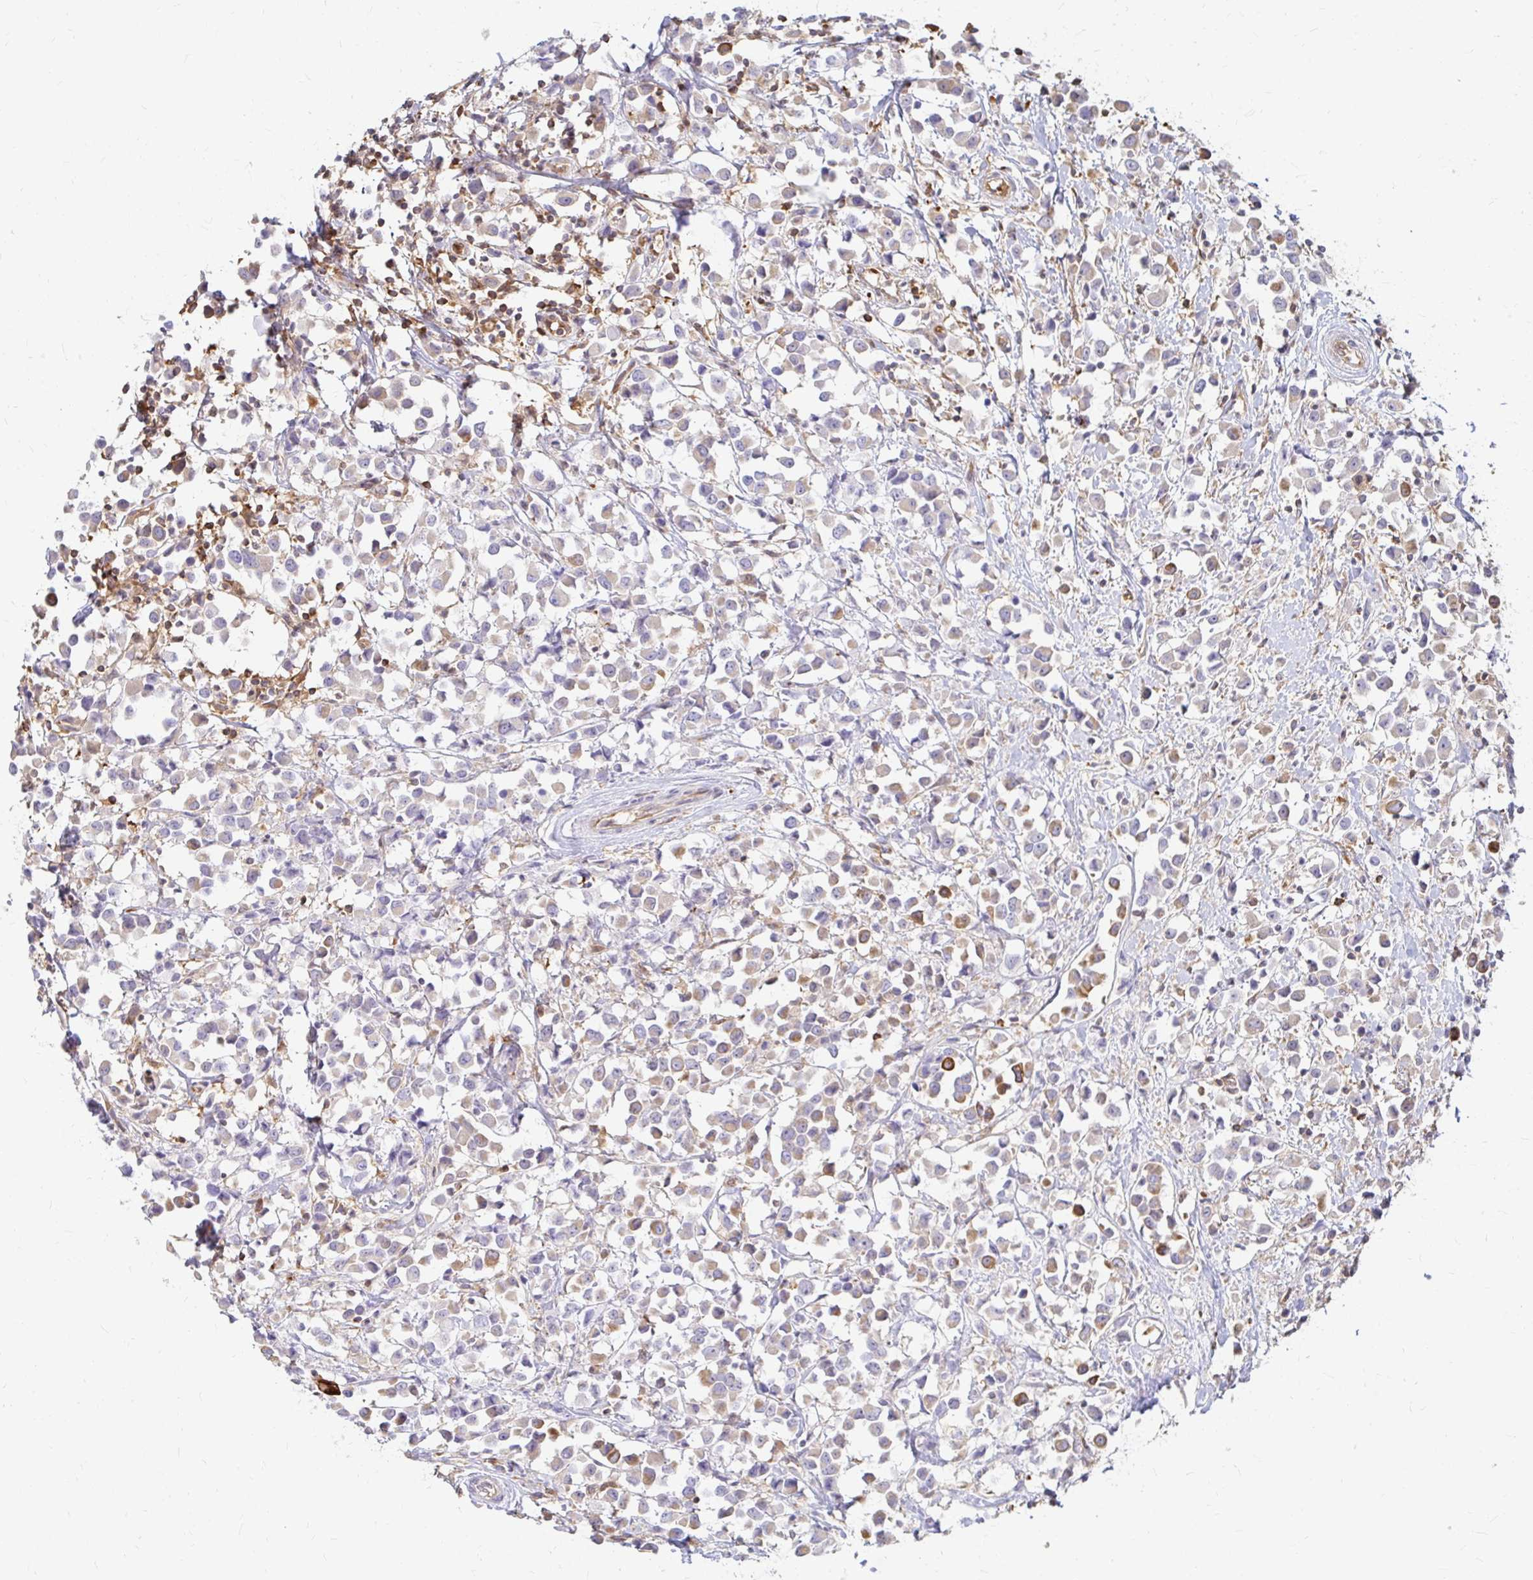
{"staining": {"intensity": "weak", "quantity": "<25%", "location": "cytoplasmic/membranous"}, "tissue": "breast cancer", "cell_type": "Tumor cells", "image_type": "cancer", "snomed": [{"axis": "morphology", "description": "Duct carcinoma"}, {"axis": "topography", "description": "Breast"}], "caption": "Micrograph shows no protein positivity in tumor cells of breast cancer (infiltrating ductal carcinoma) tissue.", "gene": "CAST", "patient": {"sex": "female", "age": 61}}